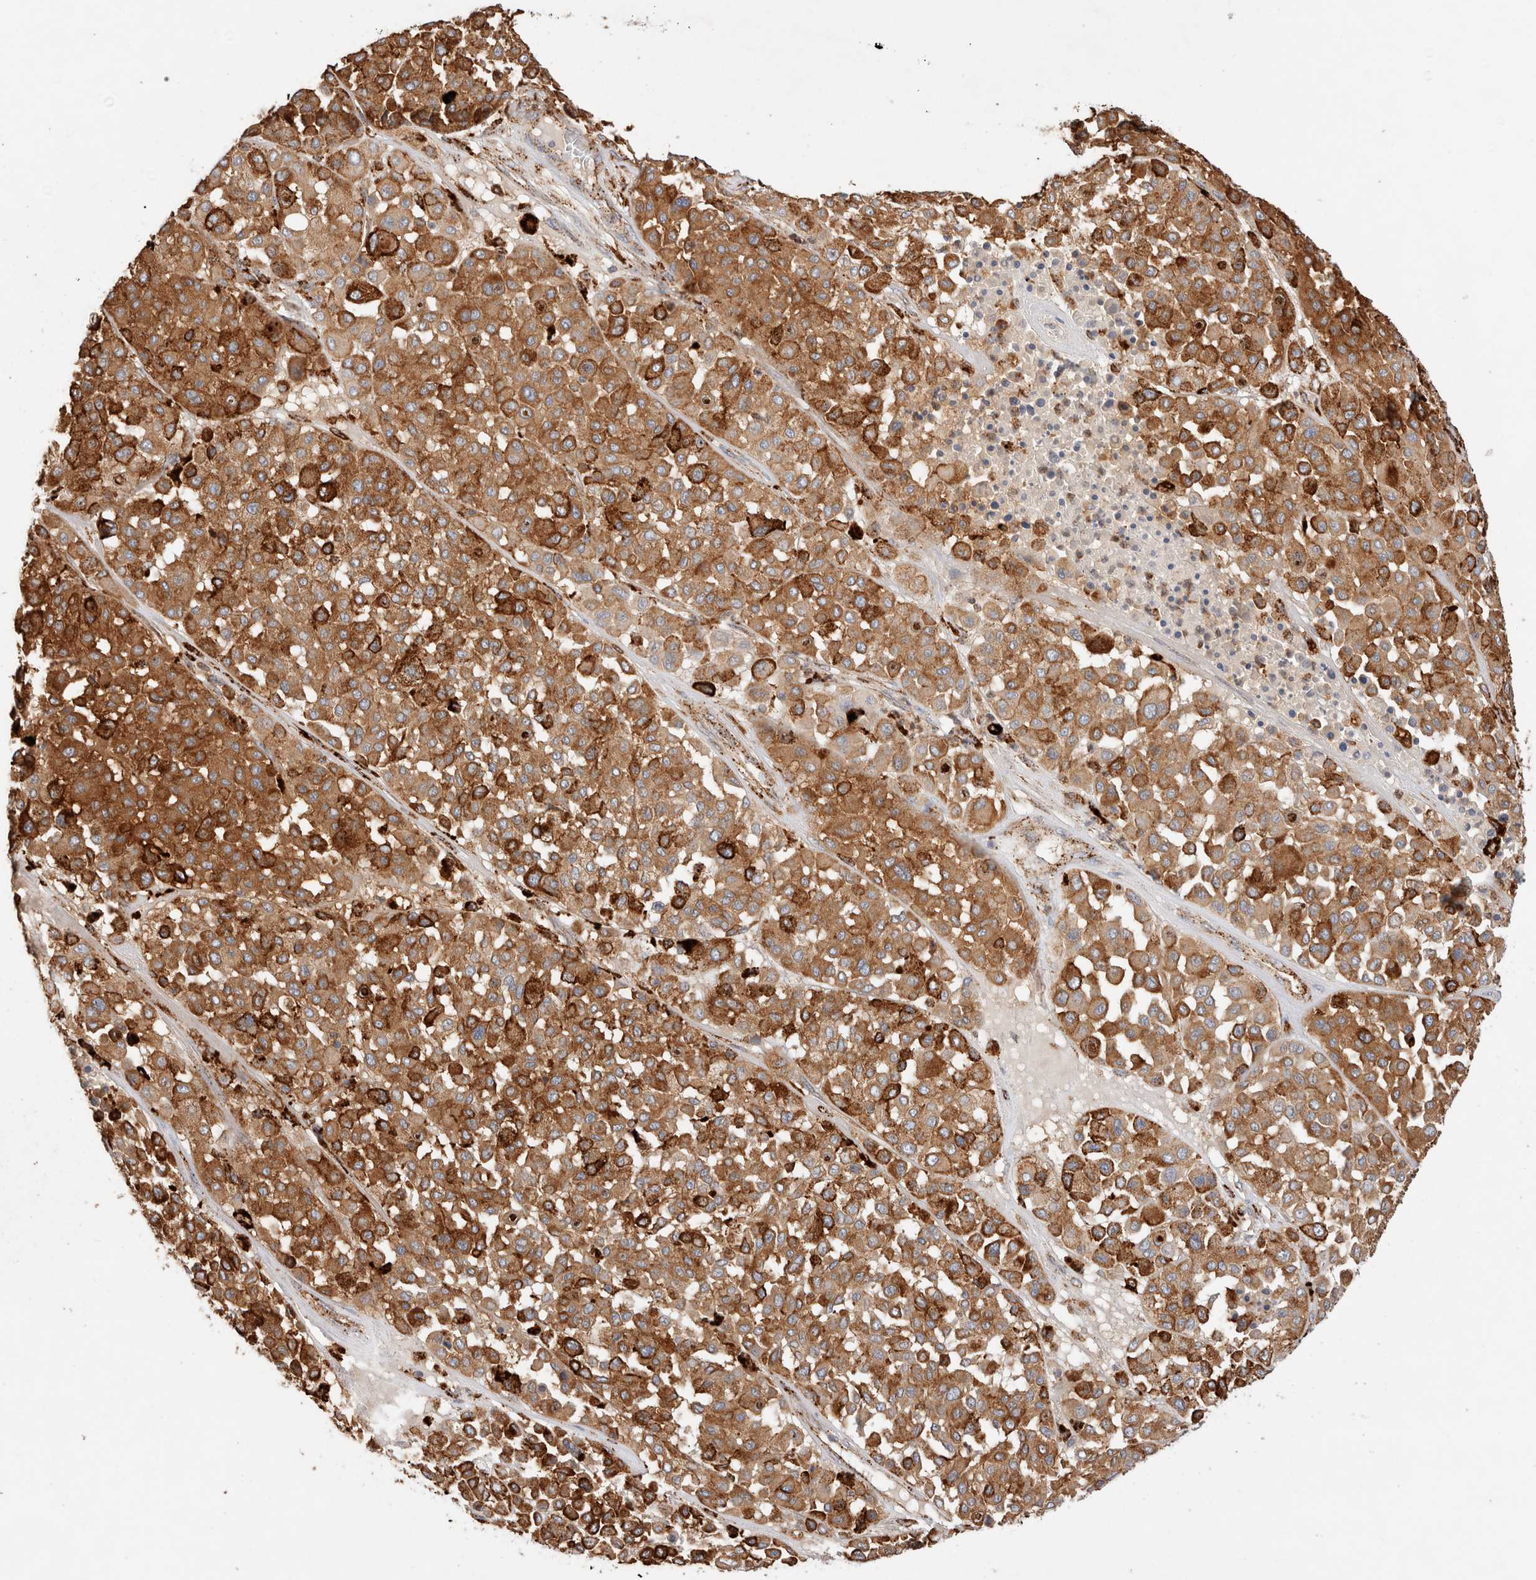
{"staining": {"intensity": "moderate", "quantity": ">75%", "location": "cytoplasmic/membranous"}, "tissue": "melanoma", "cell_type": "Tumor cells", "image_type": "cancer", "snomed": [{"axis": "morphology", "description": "Malignant melanoma, Metastatic site"}, {"axis": "topography", "description": "Soft tissue"}], "caption": "This photomicrograph displays IHC staining of human melanoma, with medium moderate cytoplasmic/membranous expression in approximately >75% of tumor cells.", "gene": "RABEPK", "patient": {"sex": "male", "age": 41}}